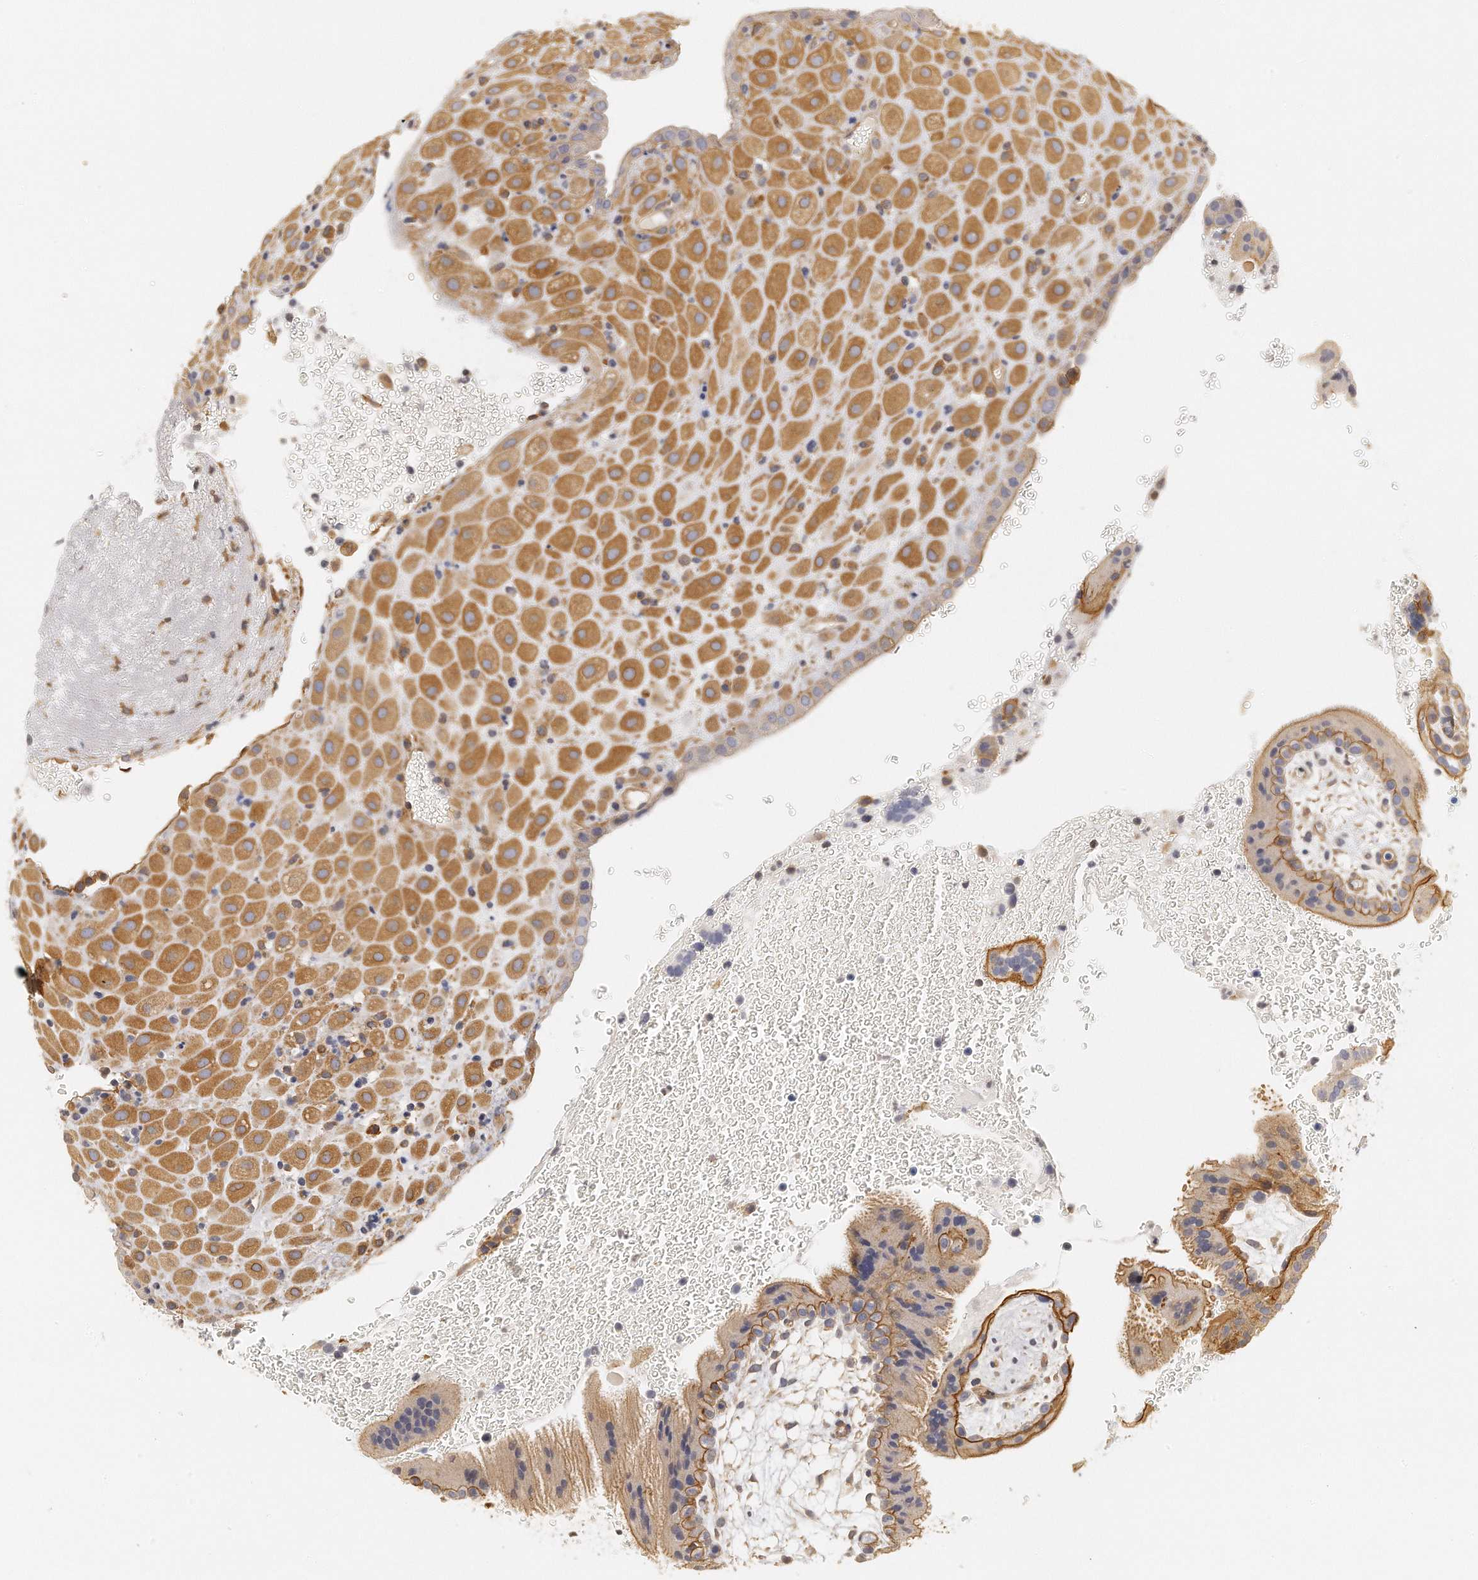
{"staining": {"intensity": "moderate", "quantity": ">75%", "location": "cytoplasmic/membranous"}, "tissue": "placenta", "cell_type": "Decidual cells", "image_type": "normal", "snomed": [{"axis": "morphology", "description": "Normal tissue, NOS"}, {"axis": "topography", "description": "Placenta"}], "caption": "Protein expression analysis of benign human placenta reveals moderate cytoplasmic/membranous positivity in approximately >75% of decidual cells. The protein of interest is shown in brown color, while the nuclei are stained blue.", "gene": "CHST7", "patient": {"sex": "female", "age": 19}}